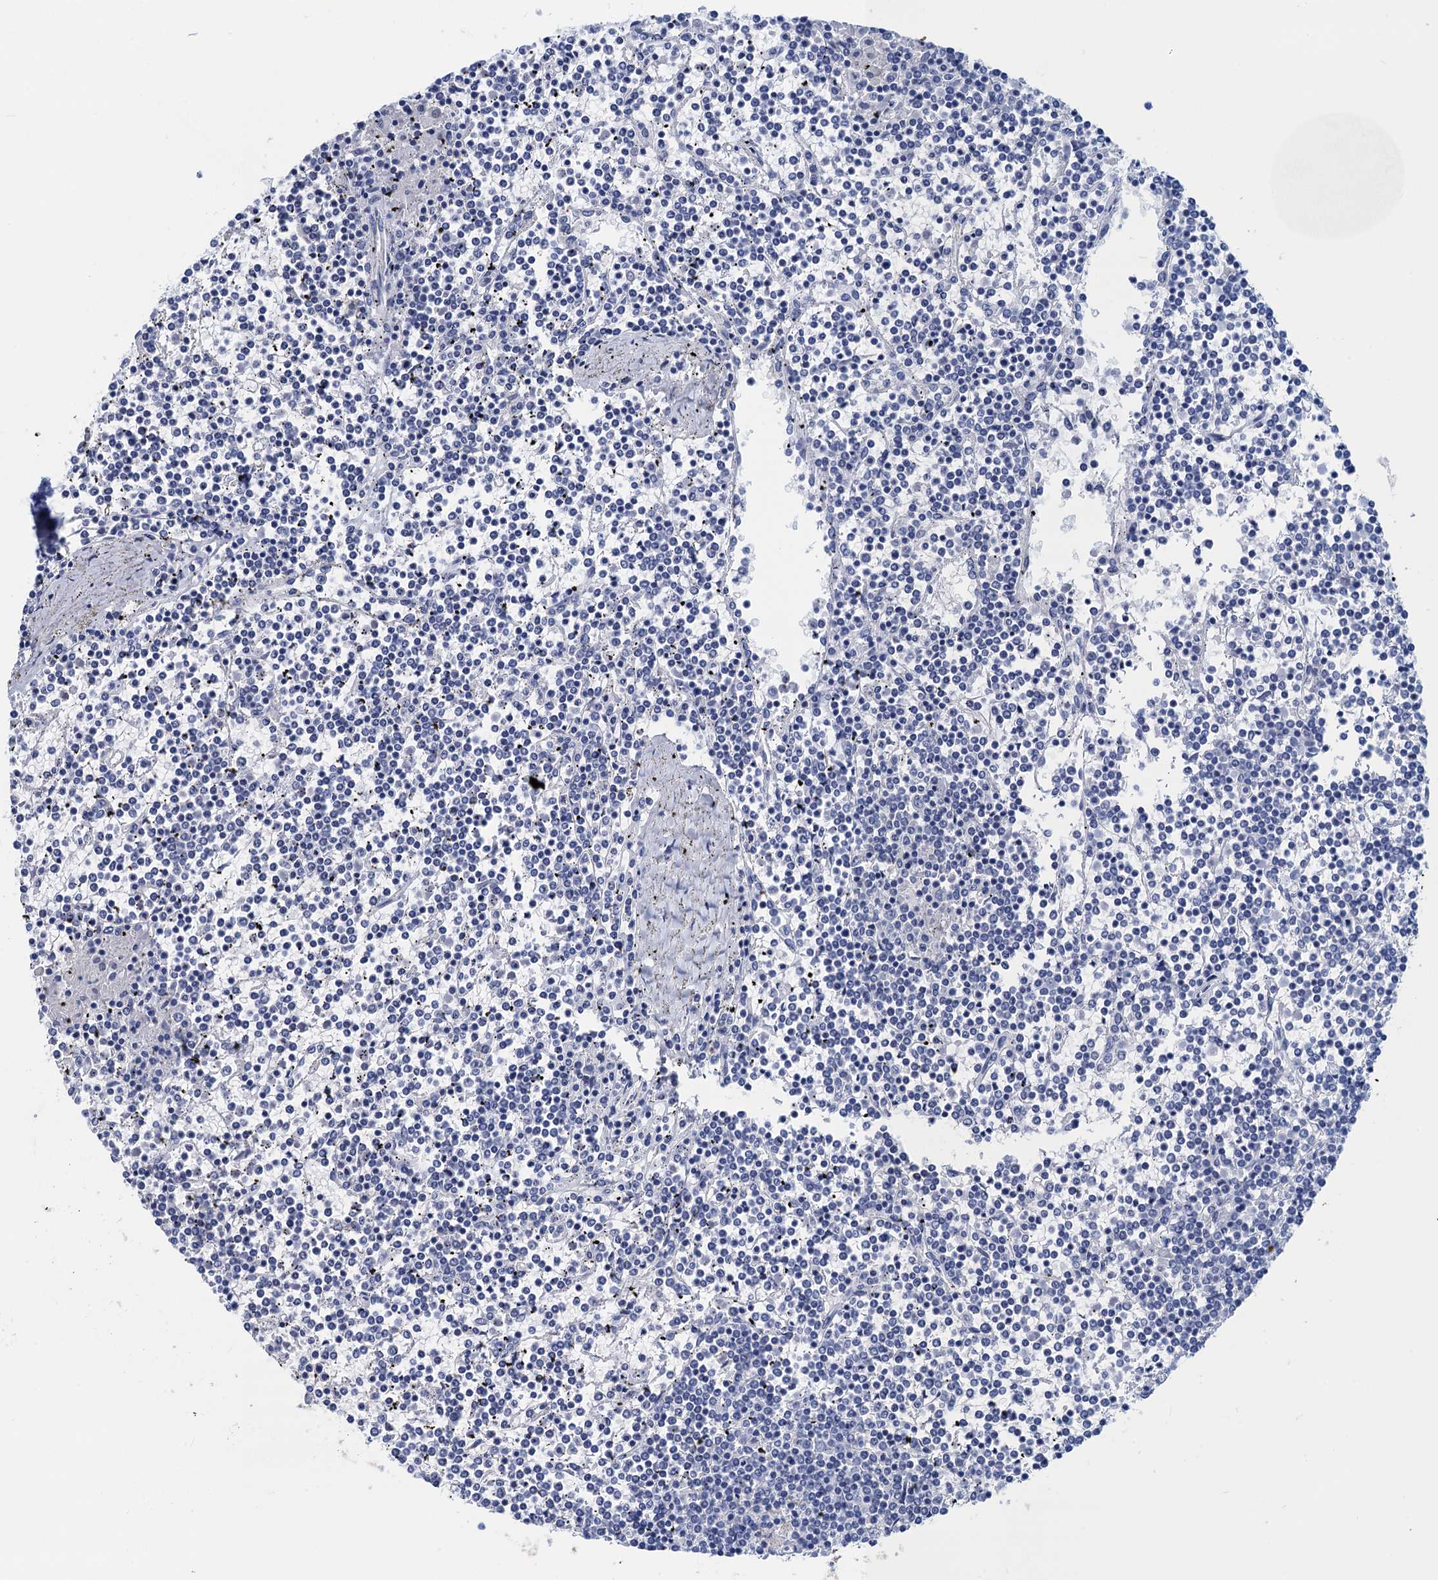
{"staining": {"intensity": "negative", "quantity": "none", "location": "none"}, "tissue": "lymphoma", "cell_type": "Tumor cells", "image_type": "cancer", "snomed": [{"axis": "morphology", "description": "Malignant lymphoma, non-Hodgkin's type, Low grade"}, {"axis": "topography", "description": "Spleen"}], "caption": "The image reveals no significant staining in tumor cells of low-grade malignant lymphoma, non-Hodgkin's type.", "gene": "CALML5", "patient": {"sex": "female", "age": 19}}